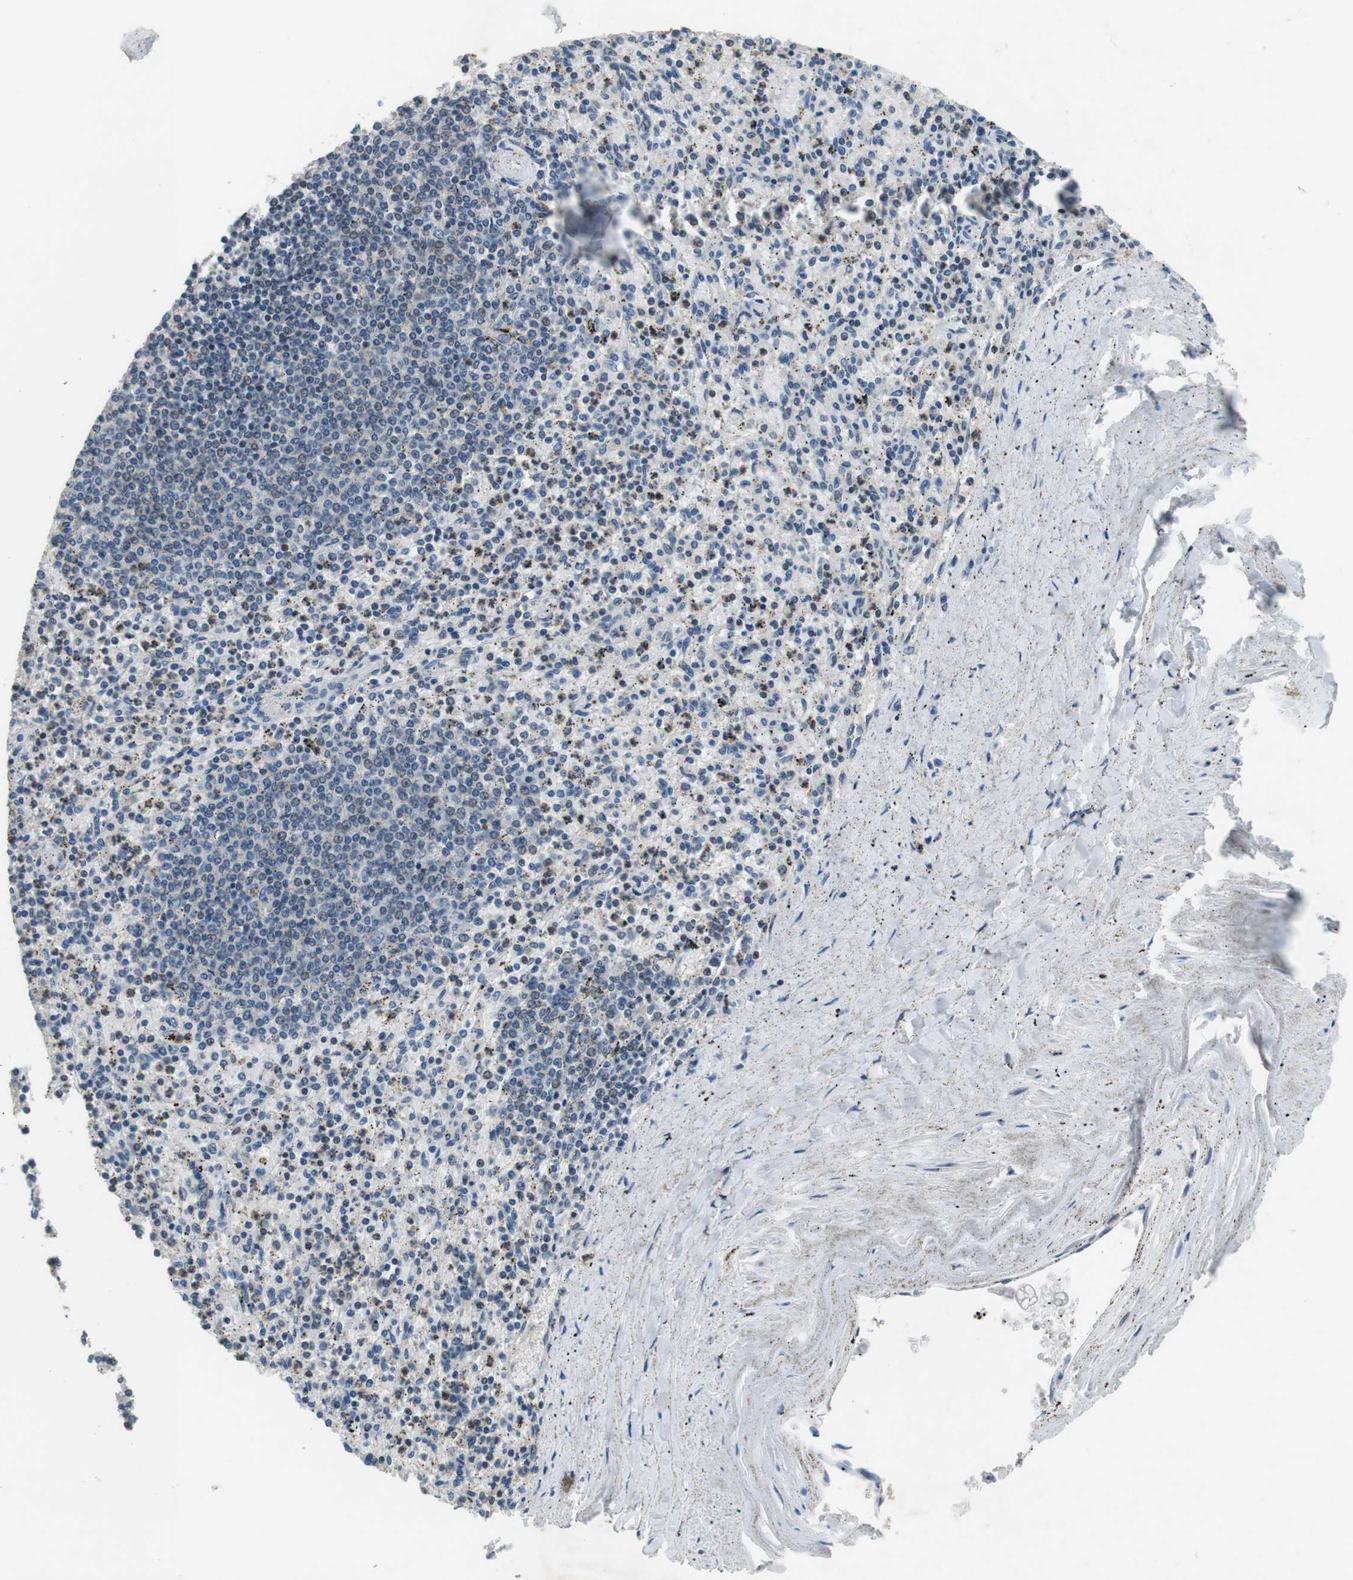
{"staining": {"intensity": "weak", "quantity": "25%-75%", "location": "cytoplasmic/membranous,nuclear"}, "tissue": "spleen", "cell_type": "Cells in red pulp", "image_type": "normal", "snomed": [{"axis": "morphology", "description": "Normal tissue, NOS"}, {"axis": "topography", "description": "Spleen"}], "caption": "Cells in red pulp exhibit low levels of weak cytoplasmic/membranous,nuclear expression in approximately 25%-75% of cells in benign spleen. The staining is performed using DAB (3,3'-diaminobenzidine) brown chromogen to label protein expression. The nuclei are counter-stained blue using hematoxylin.", "gene": "NEK4", "patient": {"sex": "male", "age": 72}}